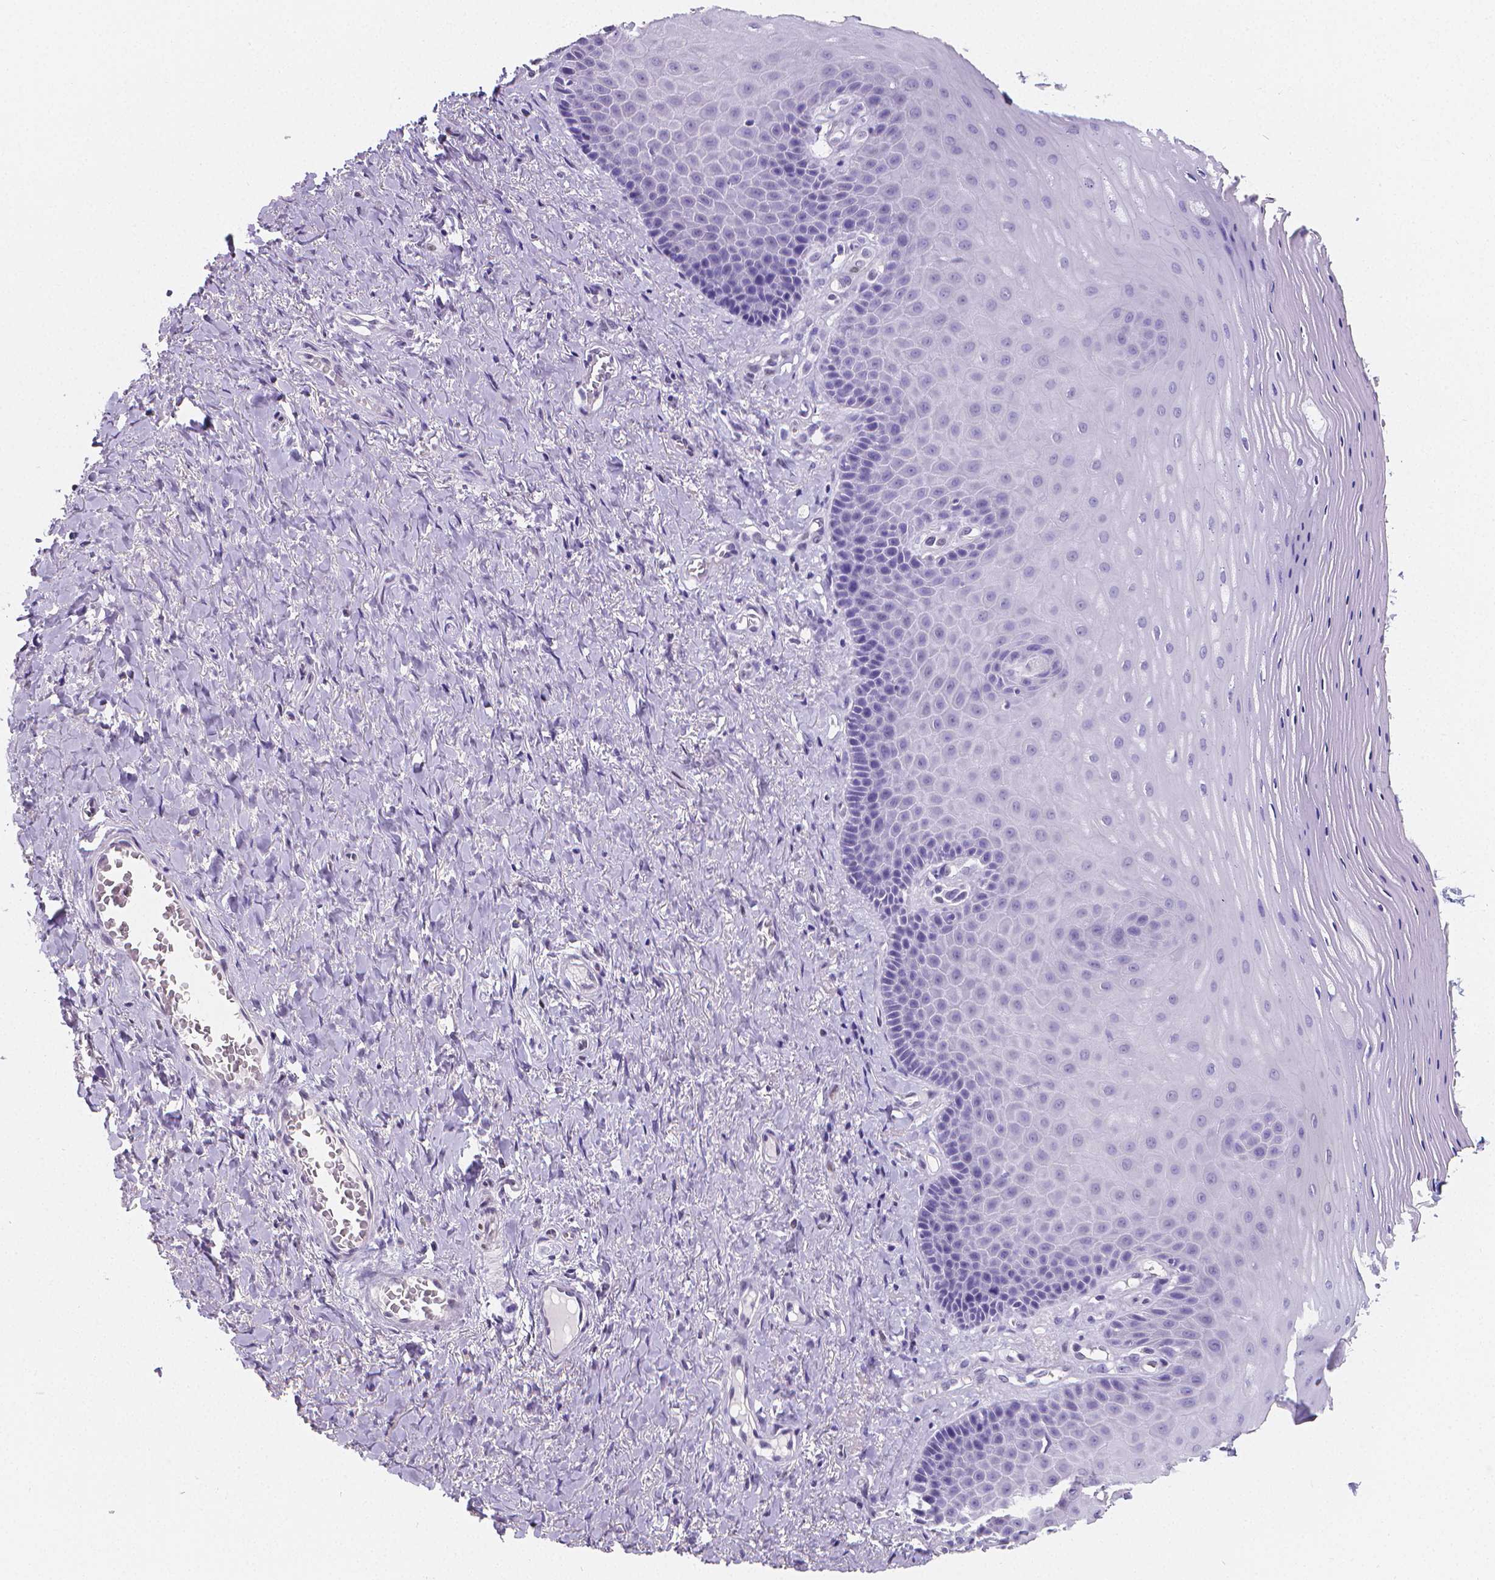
{"staining": {"intensity": "negative", "quantity": "none", "location": "none"}, "tissue": "vagina", "cell_type": "Squamous epithelial cells", "image_type": "normal", "snomed": [{"axis": "morphology", "description": "Normal tissue, NOS"}, {"axis": "topography", "description": "Vagina"}], "caption": "Unremarkable vagina was stained to show a protein in brown. There is no significant positivity in squamous epithelial cells. The staining was performed using DAB to visualize the protein expression in brown, while the nuclei were stained in blue with hematoxylin (Magnification: 20x).", "gene": "MEF2C", "patient": {"sex": "female", "age": 83}}